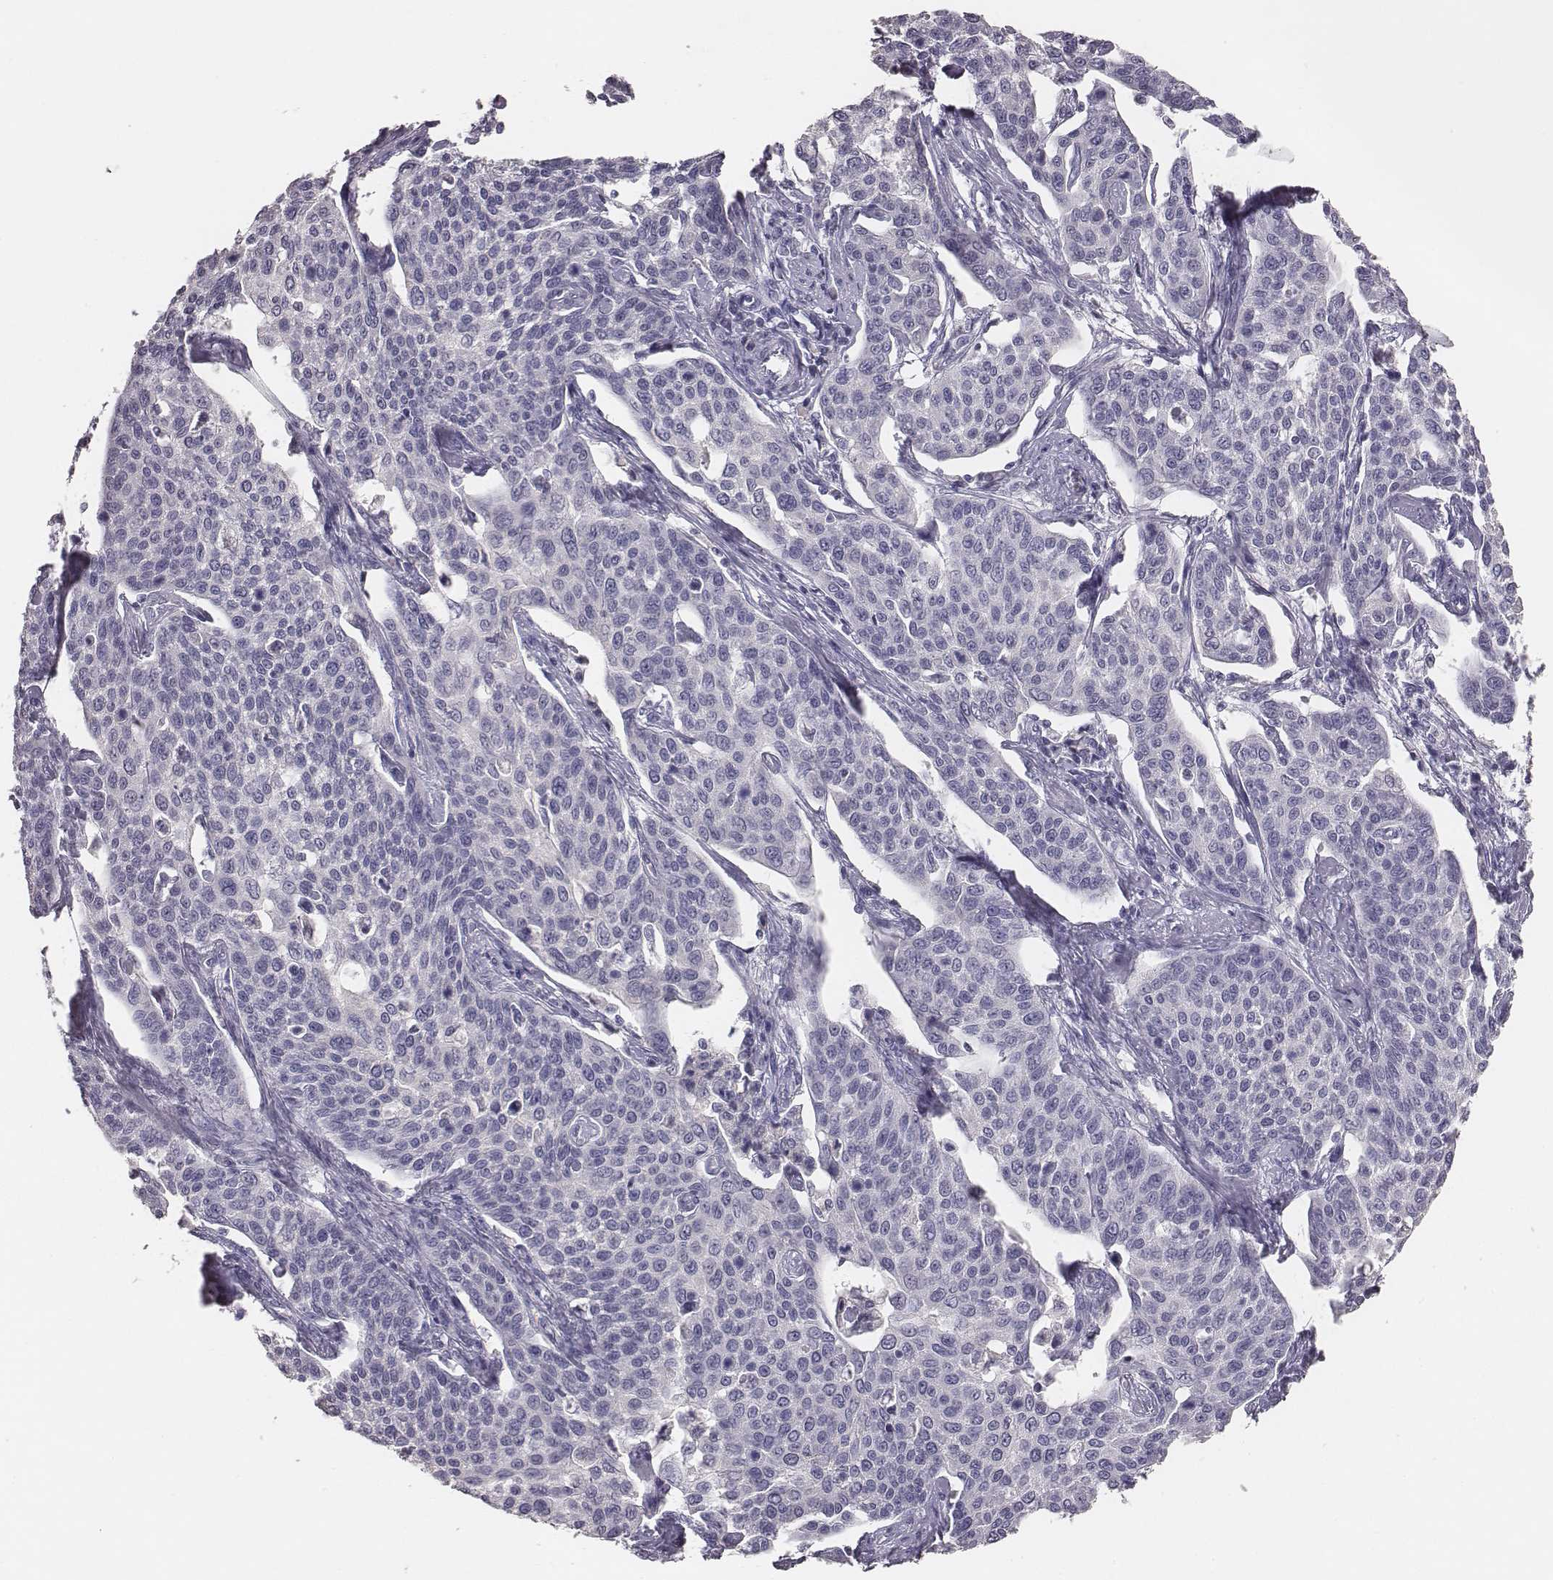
{"staining": {"intensity": "negative", "quantity": "none", "location": "none"}, "tissue": "cervical cancer", "cell_type": "Tumor cells", "image_type": "cancer", "snomed": [{"axis": "morphology", "description": "Squamous cell carcinoma, NOS"}, {"axis": "topography", "description": "Cervix"}], "caption": "Protein analysis of cervical cancer (squamous cell carcinoma) demonstrates no significant staining in tumor cells.", "gene": "MYH6", "patient": {"sex": "female", "age": 34}}